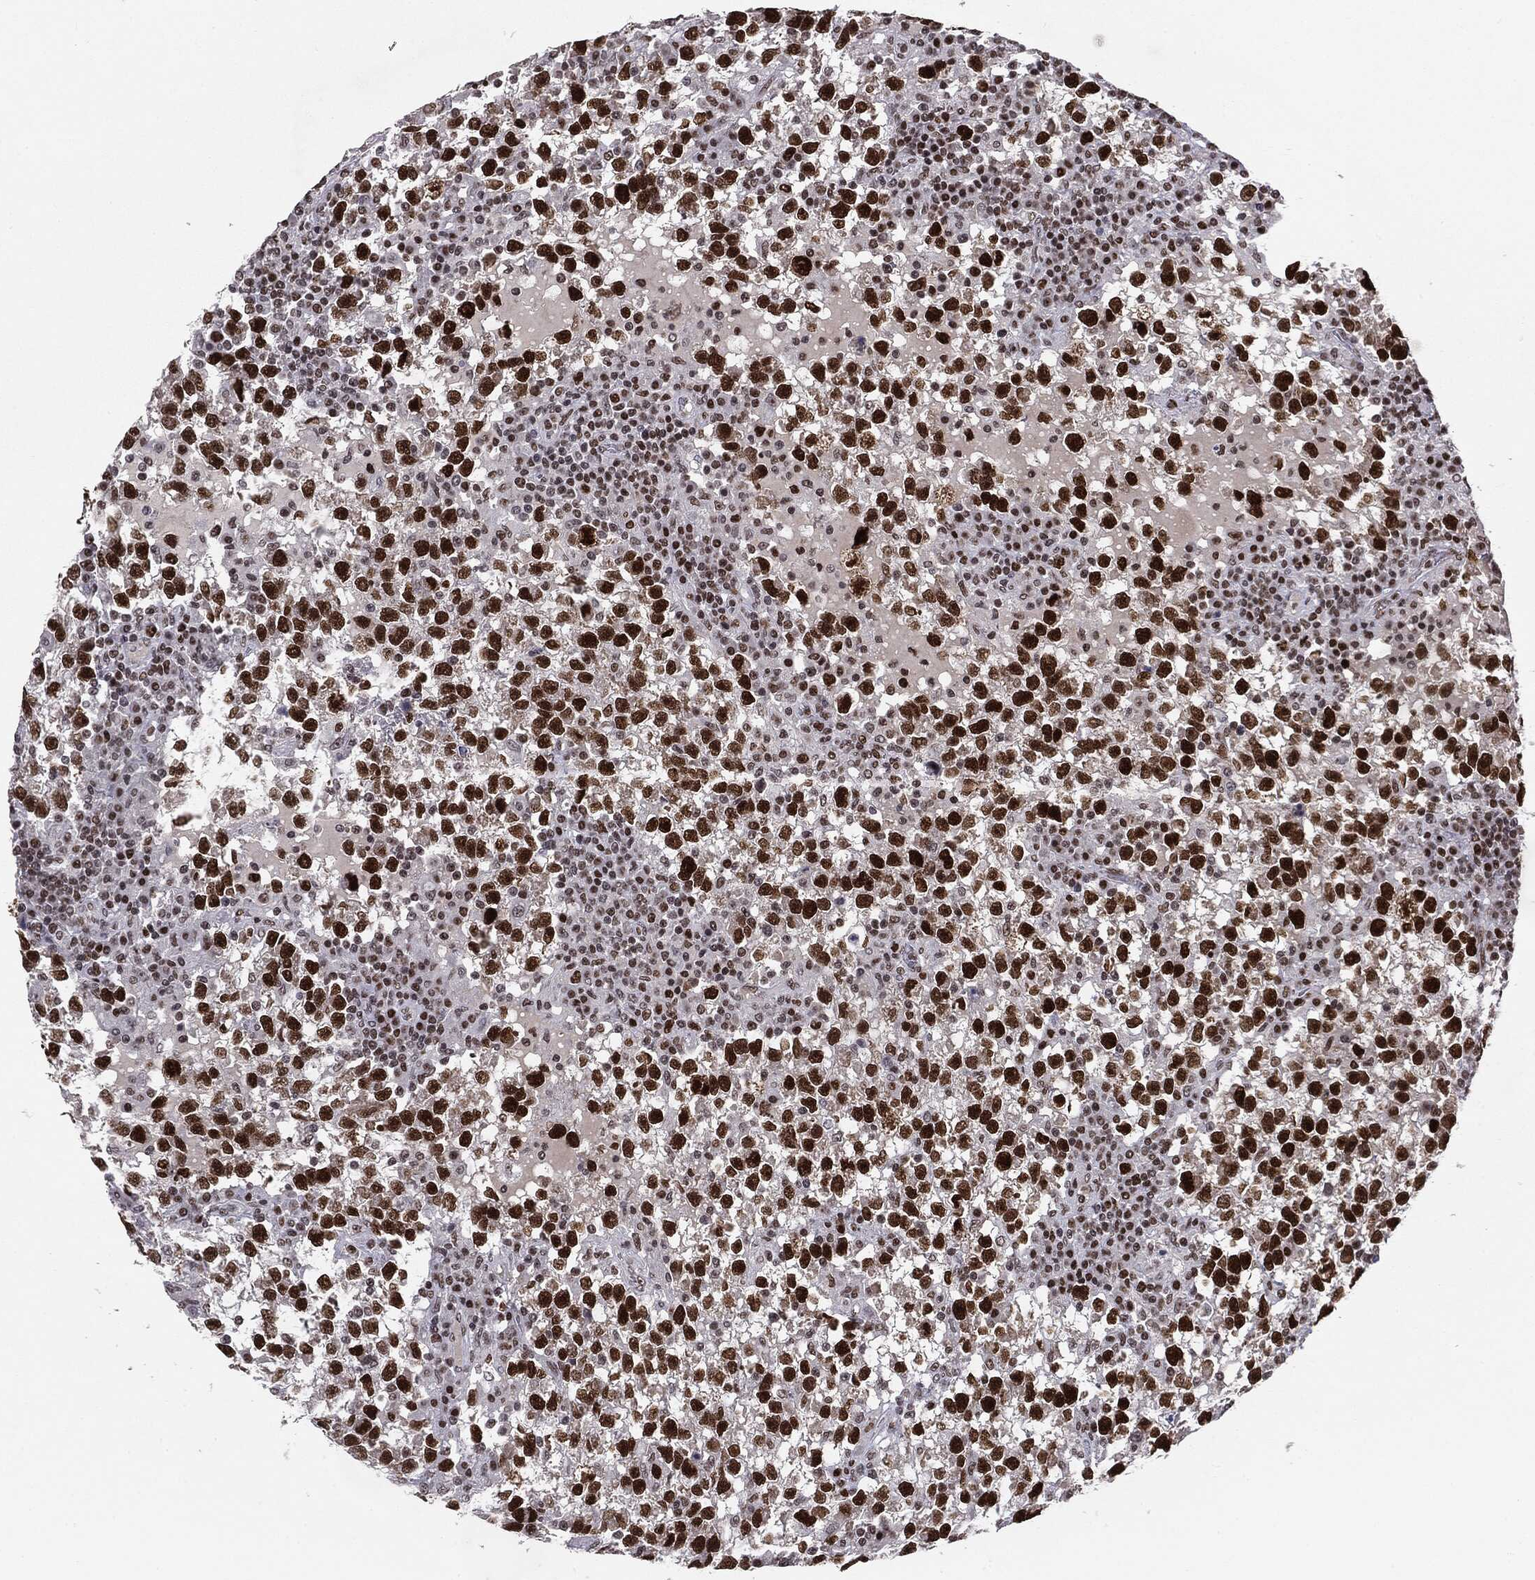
{"staining": {"intensity": "strong", "quantity": ">75%", "location": "nuclear"}, "tissue": "testis cancer", "cell_type": "Tumor cells", "image_type": "cancer", "snomed": [{"axis": "morphology", "description": "Seminoma, NOS"}, {"axis": "topography", "description": "Testis"}], "caption": "Tumor cells show strong nuclear positivity in about >75% of cells in testis cancer.", "gene": "MDC1", "patient": {"sex": "male", "age": 47}}